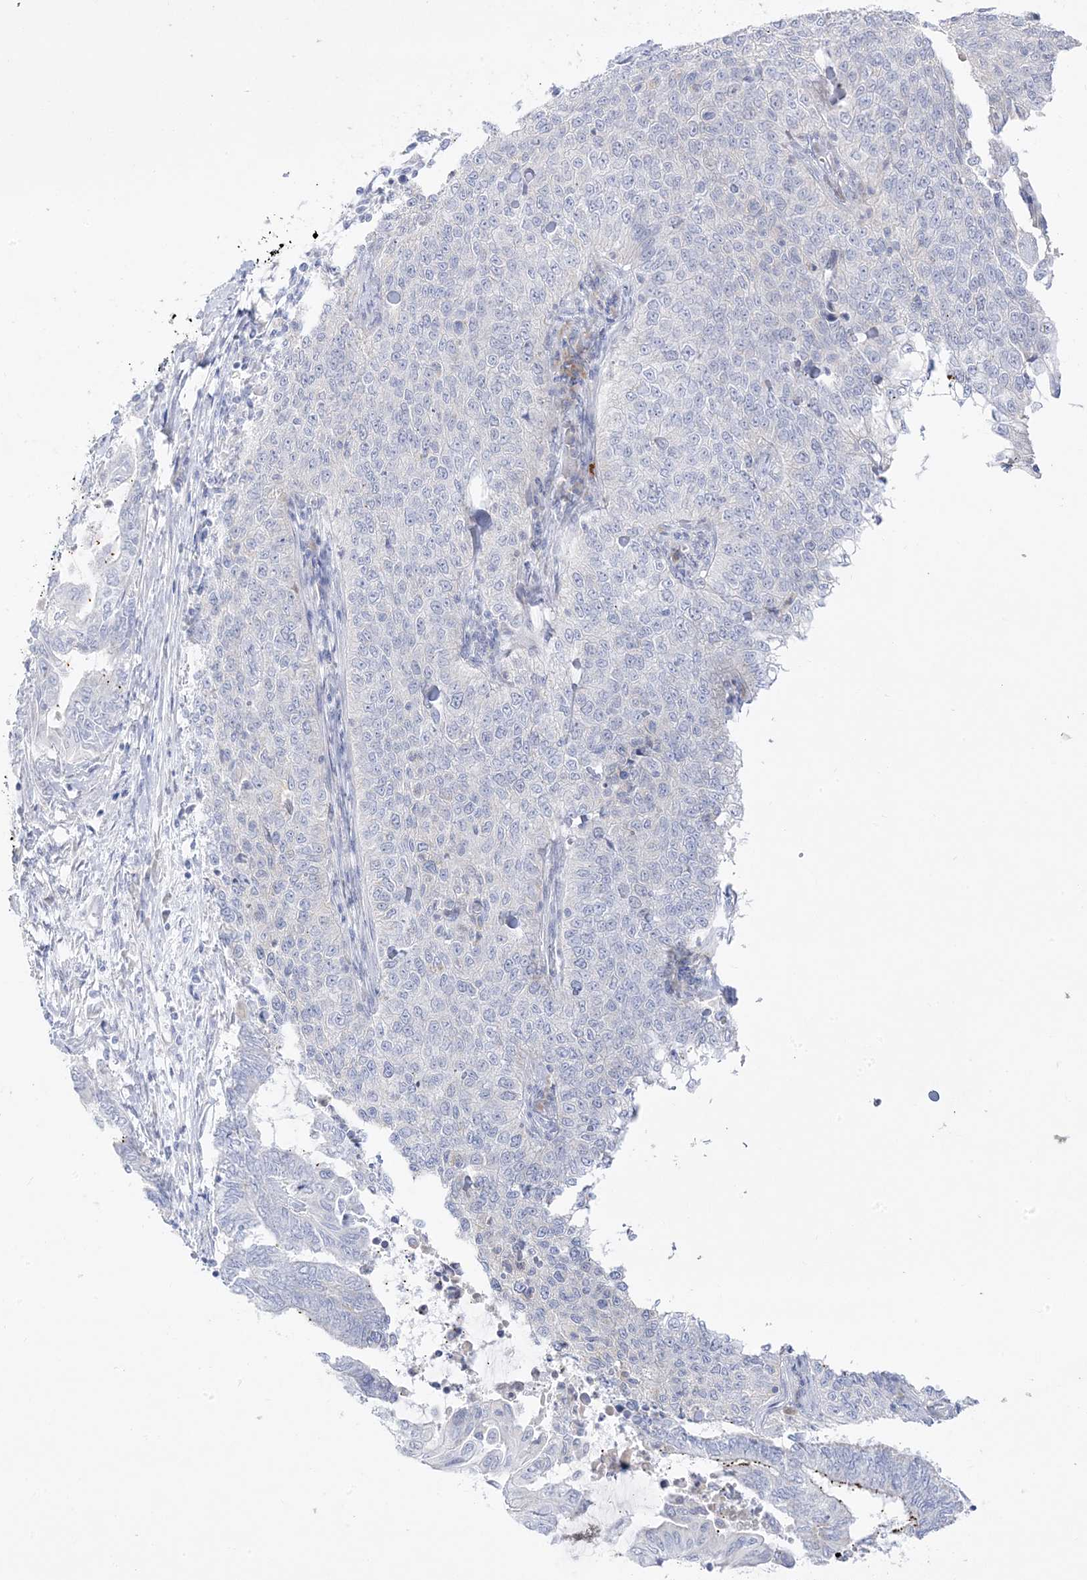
{"staining": {"intensity": "negative", "quantity": "none", "location": "none"}, "tissue": "cervical cancer", "cell_type": "Tumor cells", "image_type": "cancer", "snomed": [{"axis": "morphology", "description": "Squamous cell carcinoma, NOS"}, {"axis": "topography", "description": "Cervix"}], "caption": "This micrograph is of cervical cancer (squamous cell carcinoma) stained with immunohistochemistry to label a protein in brown with the nuclei are counter-stained blue. There is no staining in tumor cells.", "gene": "TRANK1", "patient": {"sex": "female", "age": 35}}